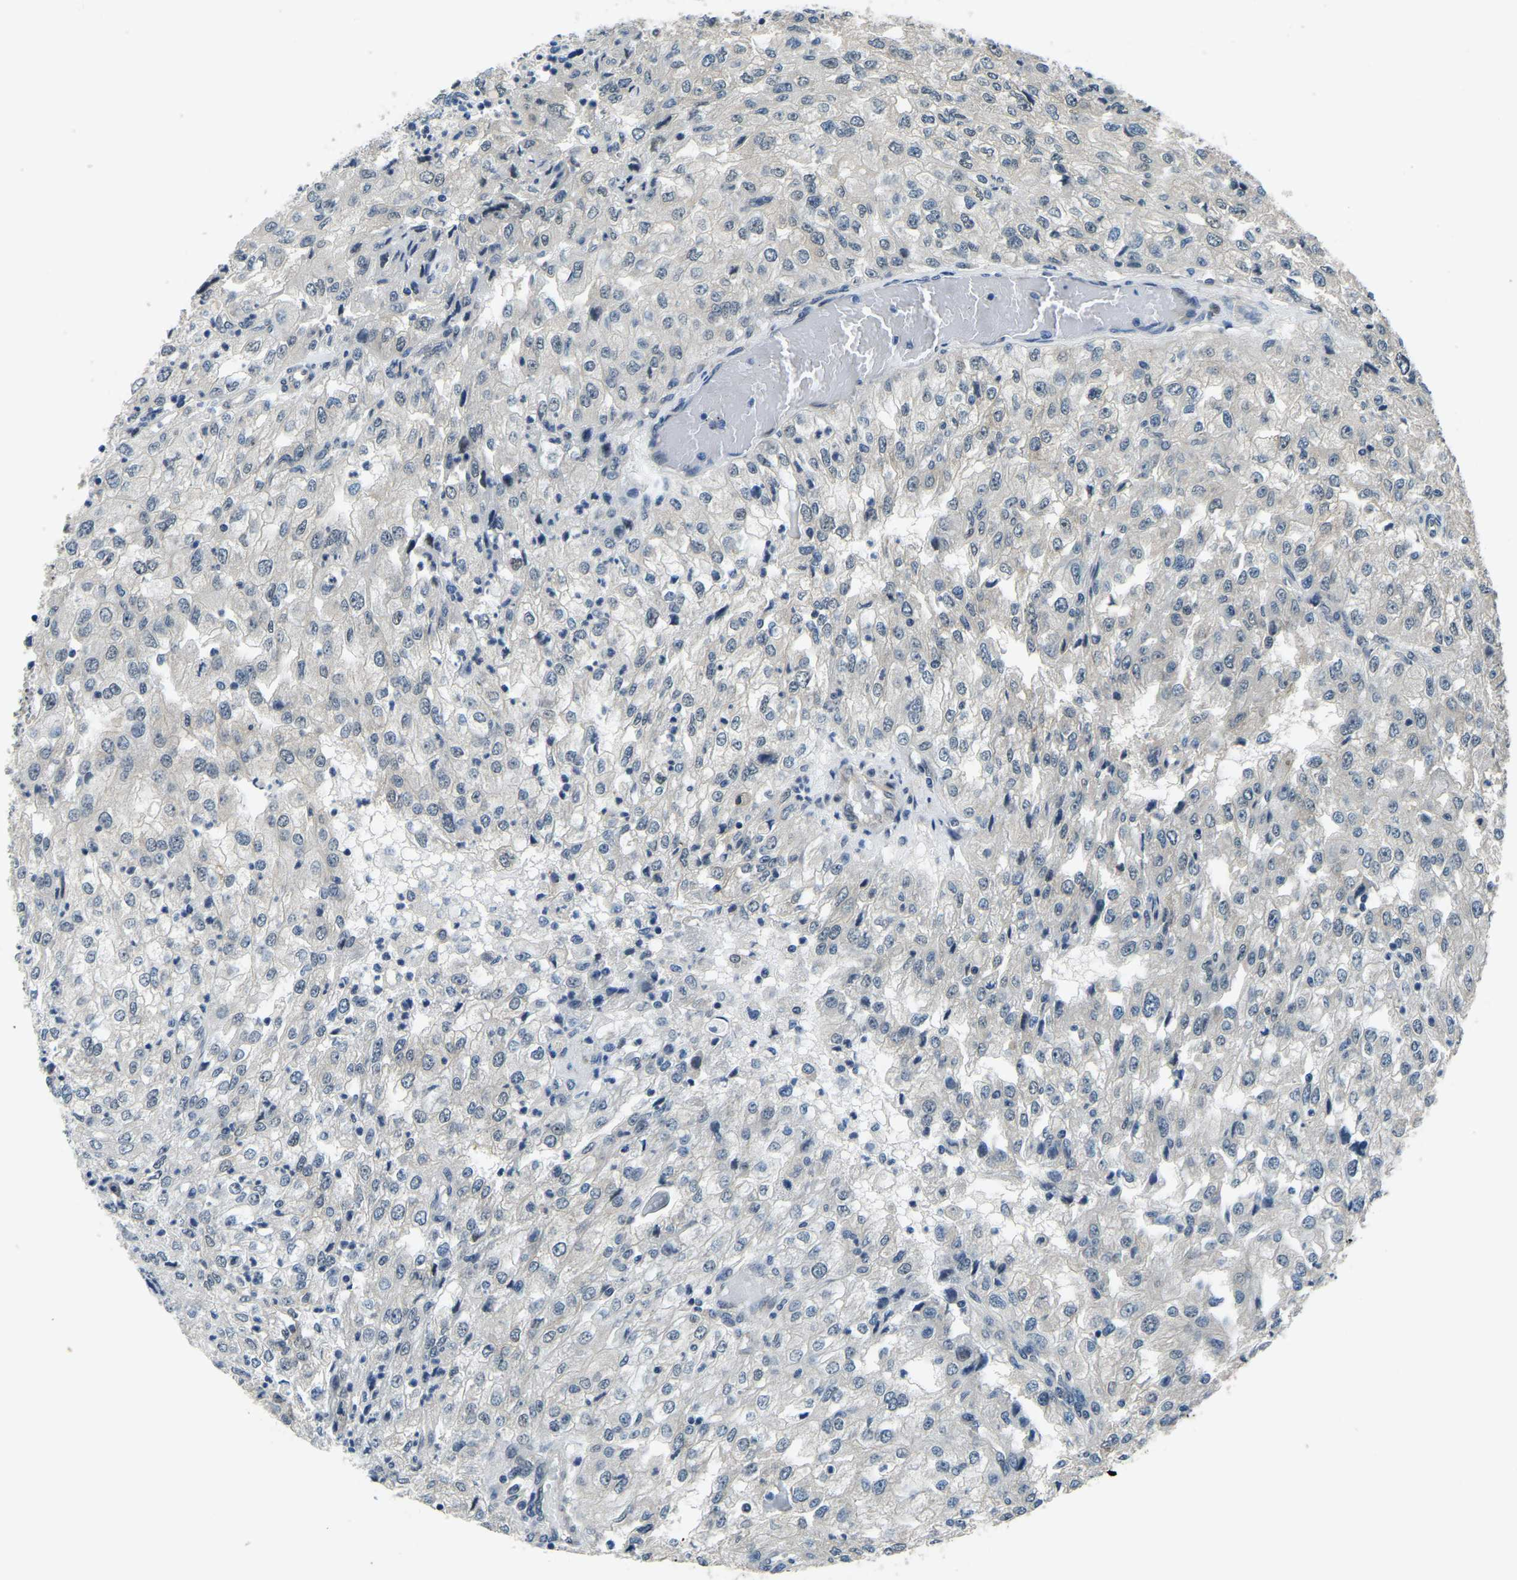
{"staining": {"intensity": "negative", "quantity": "none", "location": "none"}, "tissue": "renal cancer", "cell_type": "Tumor cells", "image_type": "cancer", "snomed": [{"axis": "morphology", "description": "Adenocarcinoma, NOS"}, {"axis": "topography", "description": "Kidney"}], "caption": "Immunohistochemistry histopathology image of adenocarcinoma (renal) stained for a protein (brown), which shows no expression in tumor cells.", "gene": "ING2", "patient": {"sex": "female", "age": 54}}